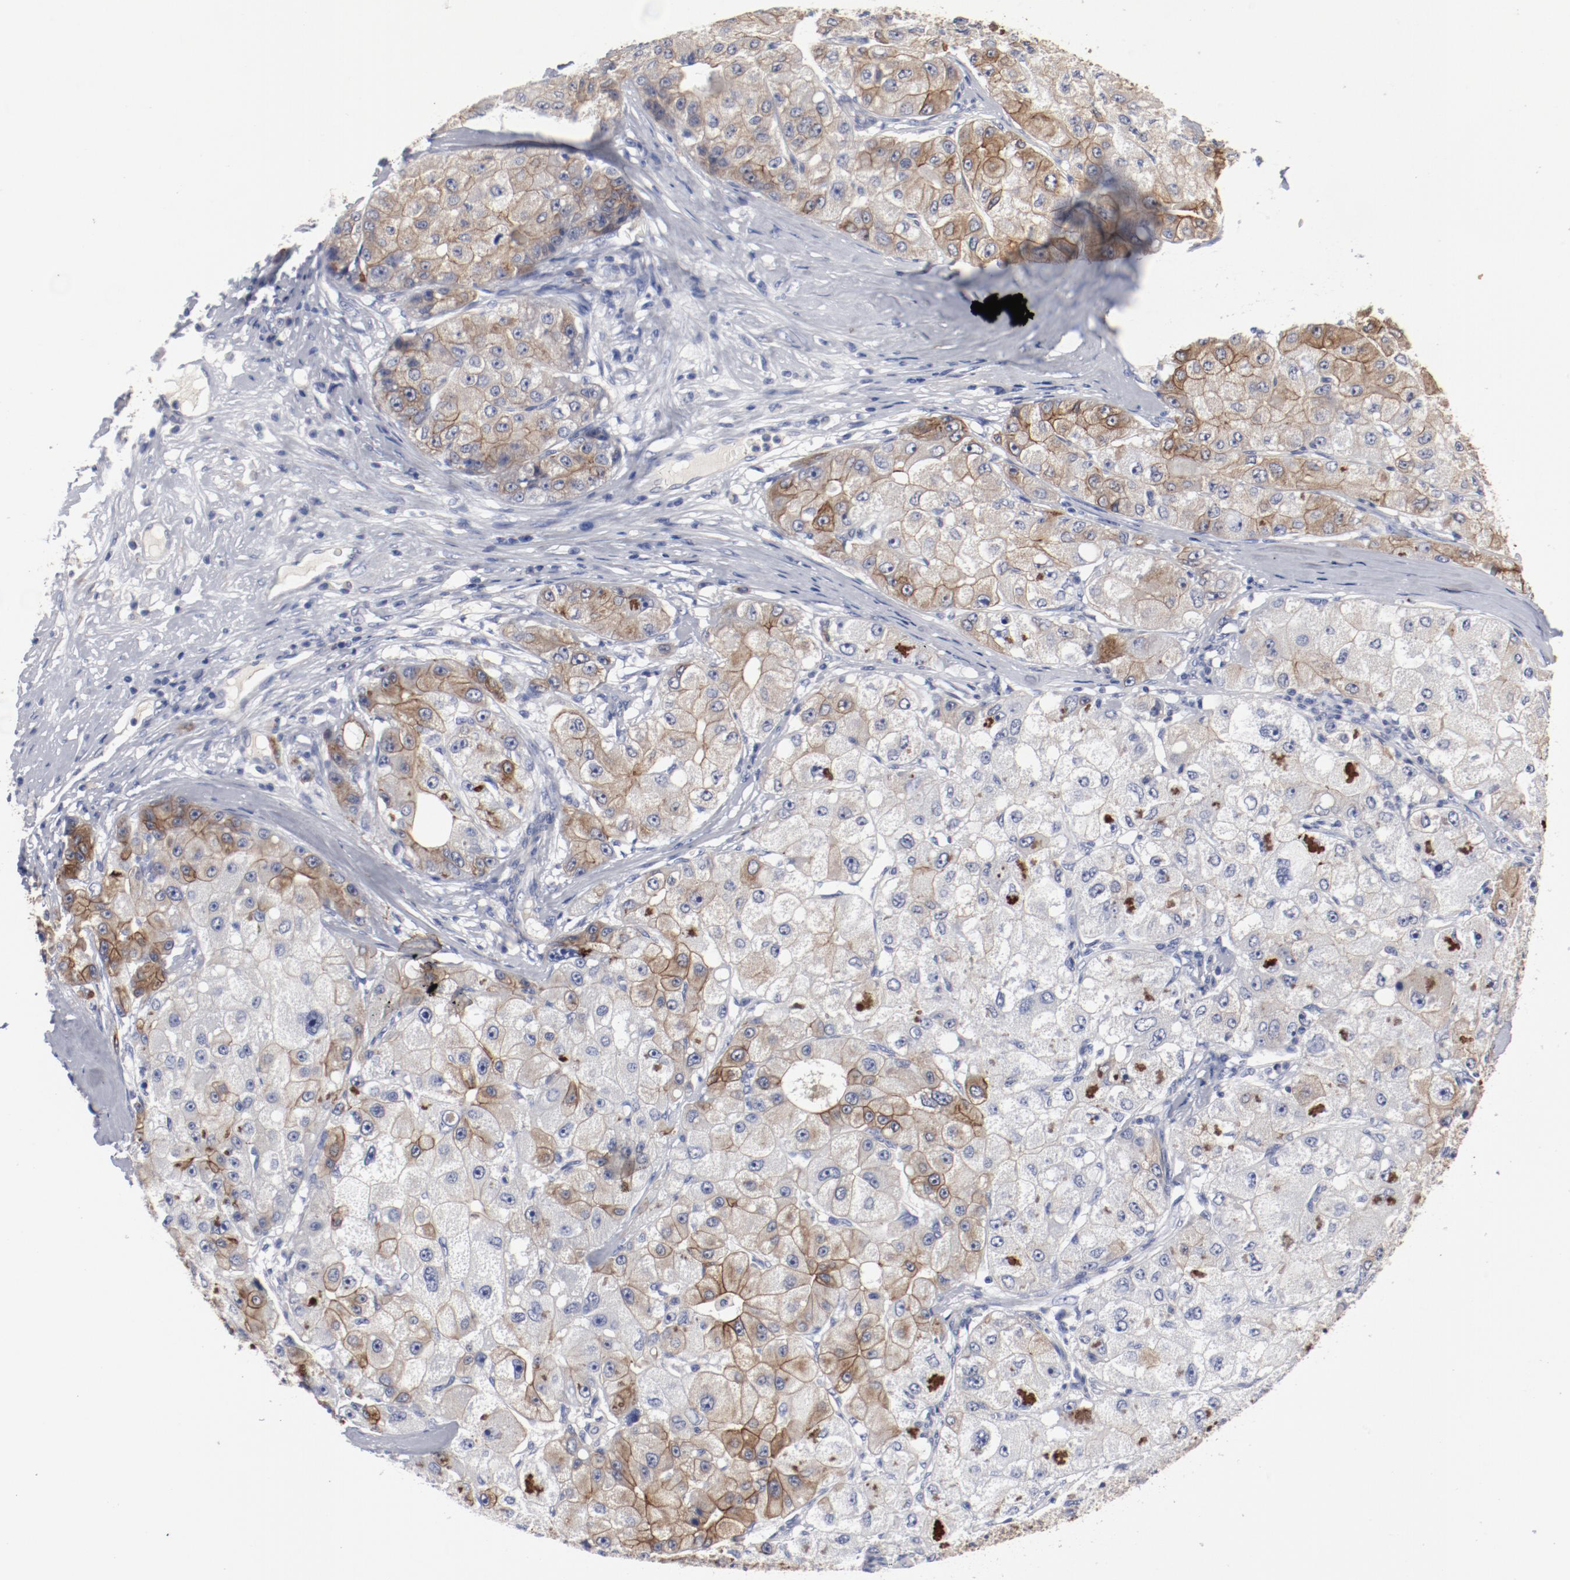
{"staining": {"intensity": "moderate", "quantity": "25%-75%", "location": "cytoplasmic/membranous"}, "tissue": "liver cancer", "cell_type": "Tumor cells", "image_type": "cancer", "snomed": [{"axis": "morphology", "description": "Carcinoma, Hepatocellular, NOS"}, {"axis": "topography", "description": "Liver"}], "caption": "Liver hepatocellular carcinoma tissue displays moderate cytoplasmic/membranous staining in about 25%-75% of tumor cells The staining is performed using DAB brown chromogen to label protein expression. The nuclei are counter-stained blue using hematoxylin.", "gene": "TSPAN6", "patient": {"sex": "male", "age": 80}}